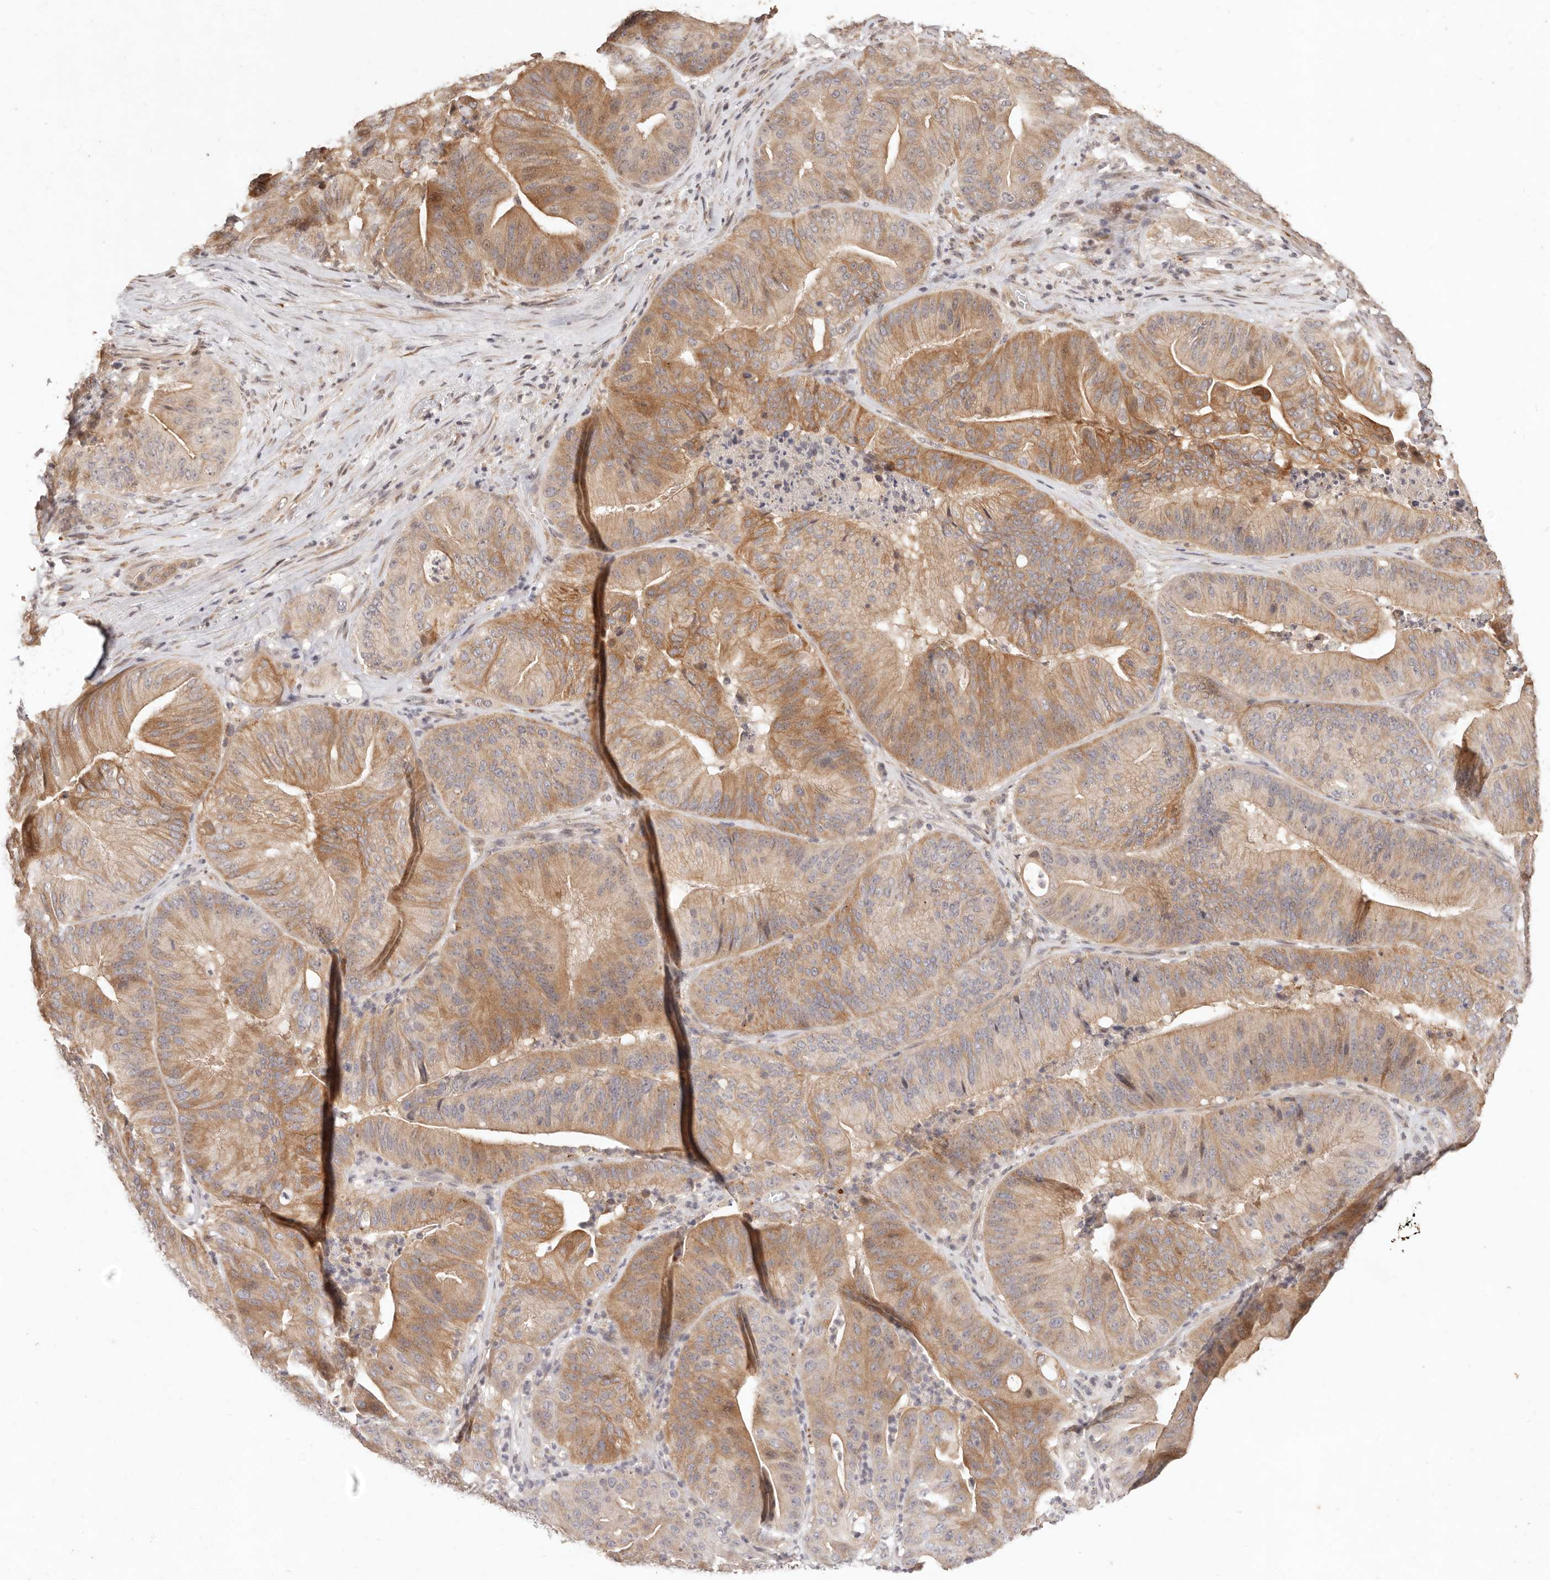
{"staining": {"intensity": "moderate", "quantity": "25%-75%", "location": "cytoplasmic/membranous"}, "tissue": "pancreatic cancer", "cell_type": "Tumor cells", "image_type": "cancer", "snomed": [{"axis": "morphology", "description": "Adenocarcinoma, NOS"}, {"axis": "topography", "description": "Pancreas"}], "caption": "This is an image of immunohistochemistry staining of pancreatic adenocarcinoma, which shows moderate positivity in the cytoplasmic/membranous of tumor cells.", "gene": "KIF9", "patient": {"sex": "female", "age": 77}}